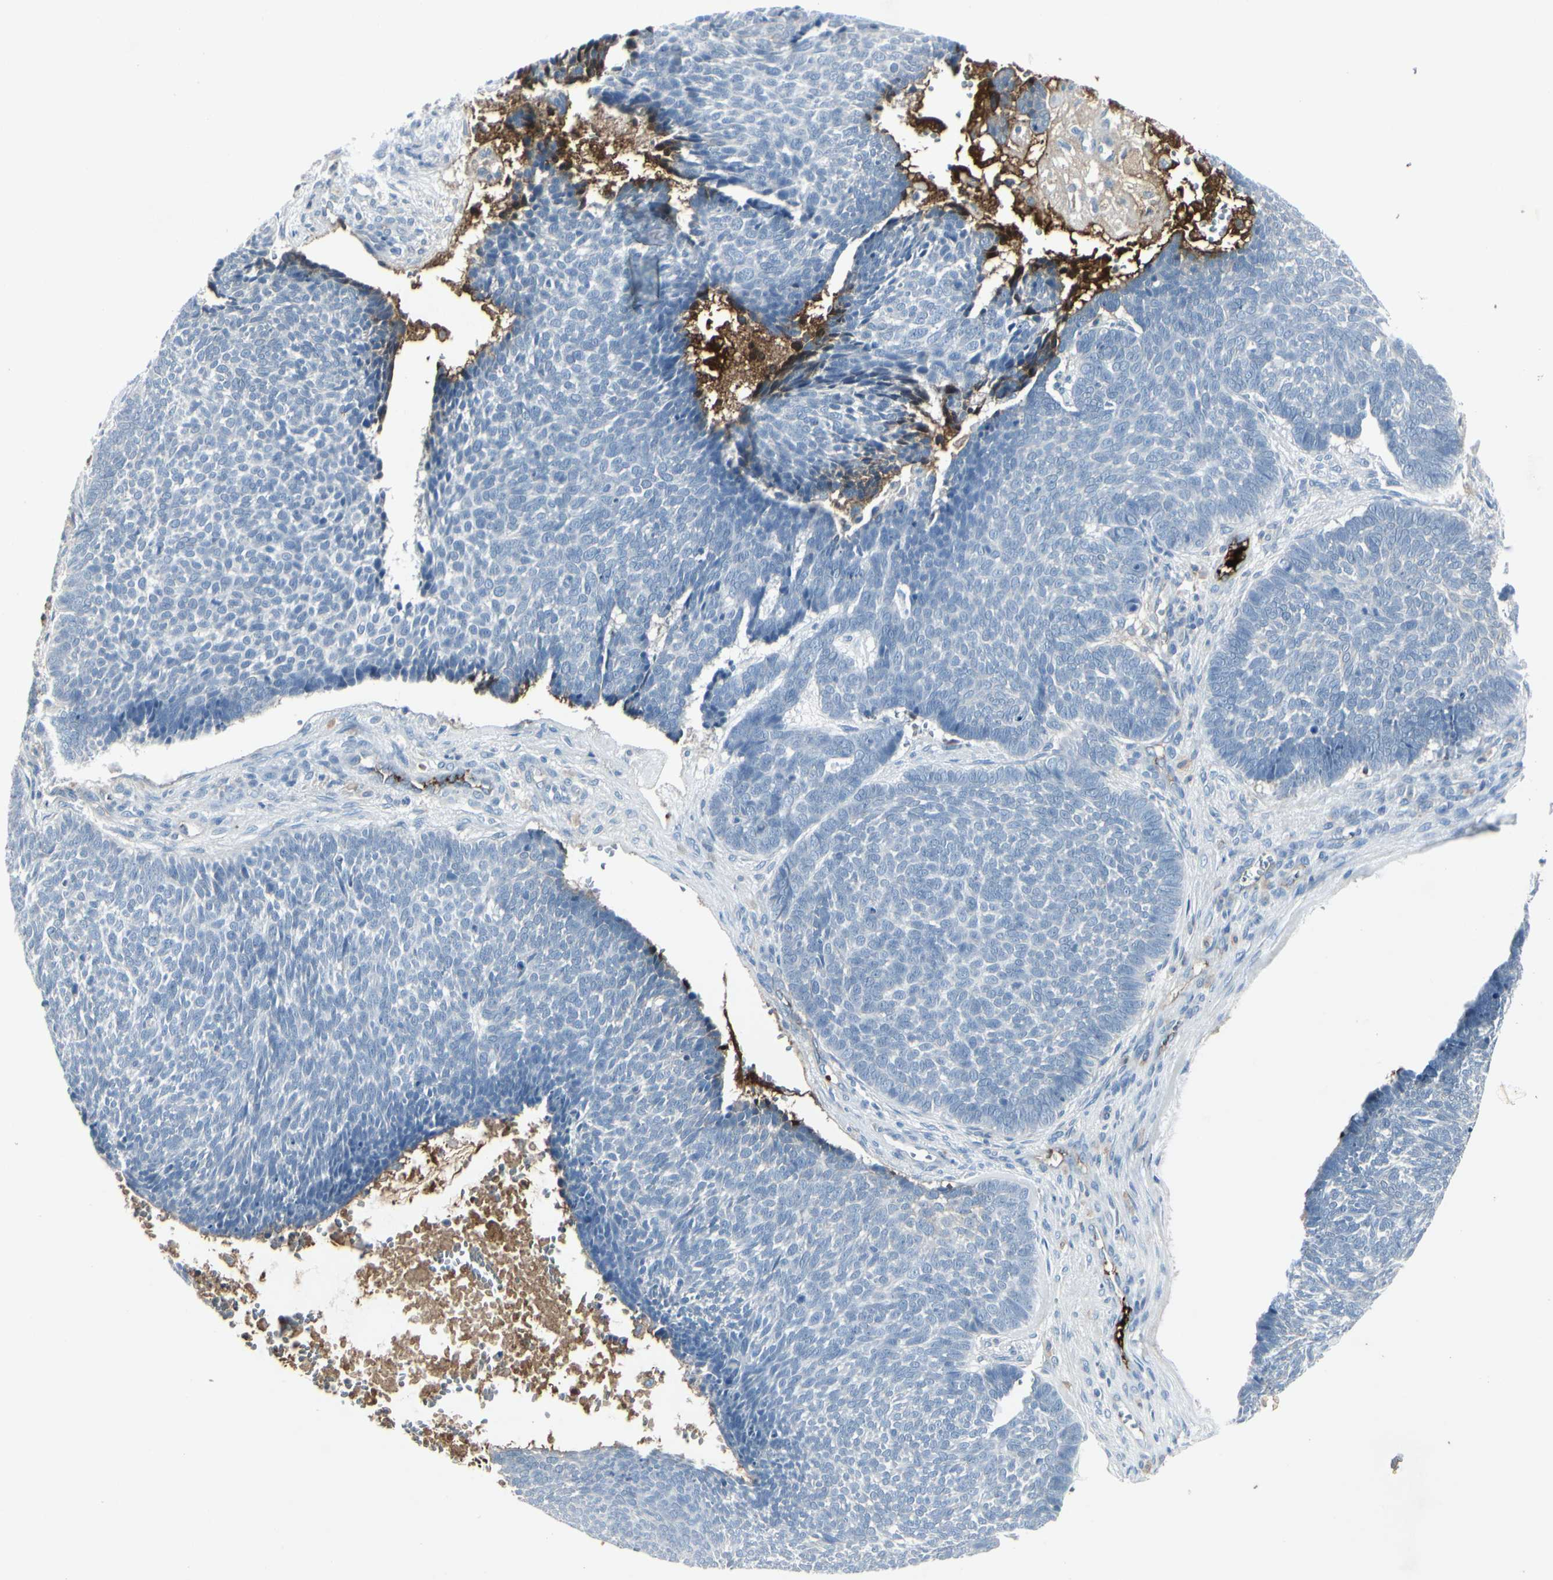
{"staining": {"intensity": "negative", "quantity": "none", "location": "none"}, "tissue": "skin cancer", "cell_type": "Tumor cells", "image_type": "cancer", "snomed": [{"axis": "morphology", "description": "Basal cell carcinoma"}, {"axis": "topography", "description": "Skin"}], "caption": "This image is of skin cancer (basal cell carcinoma) stained with immunohistochemistry to label a protein in brown with the nuclei are counter-stained blue. There is no expression in tumor cells.", "gene": "IGHM", "patient": {"sex": "male", "age": 84}}